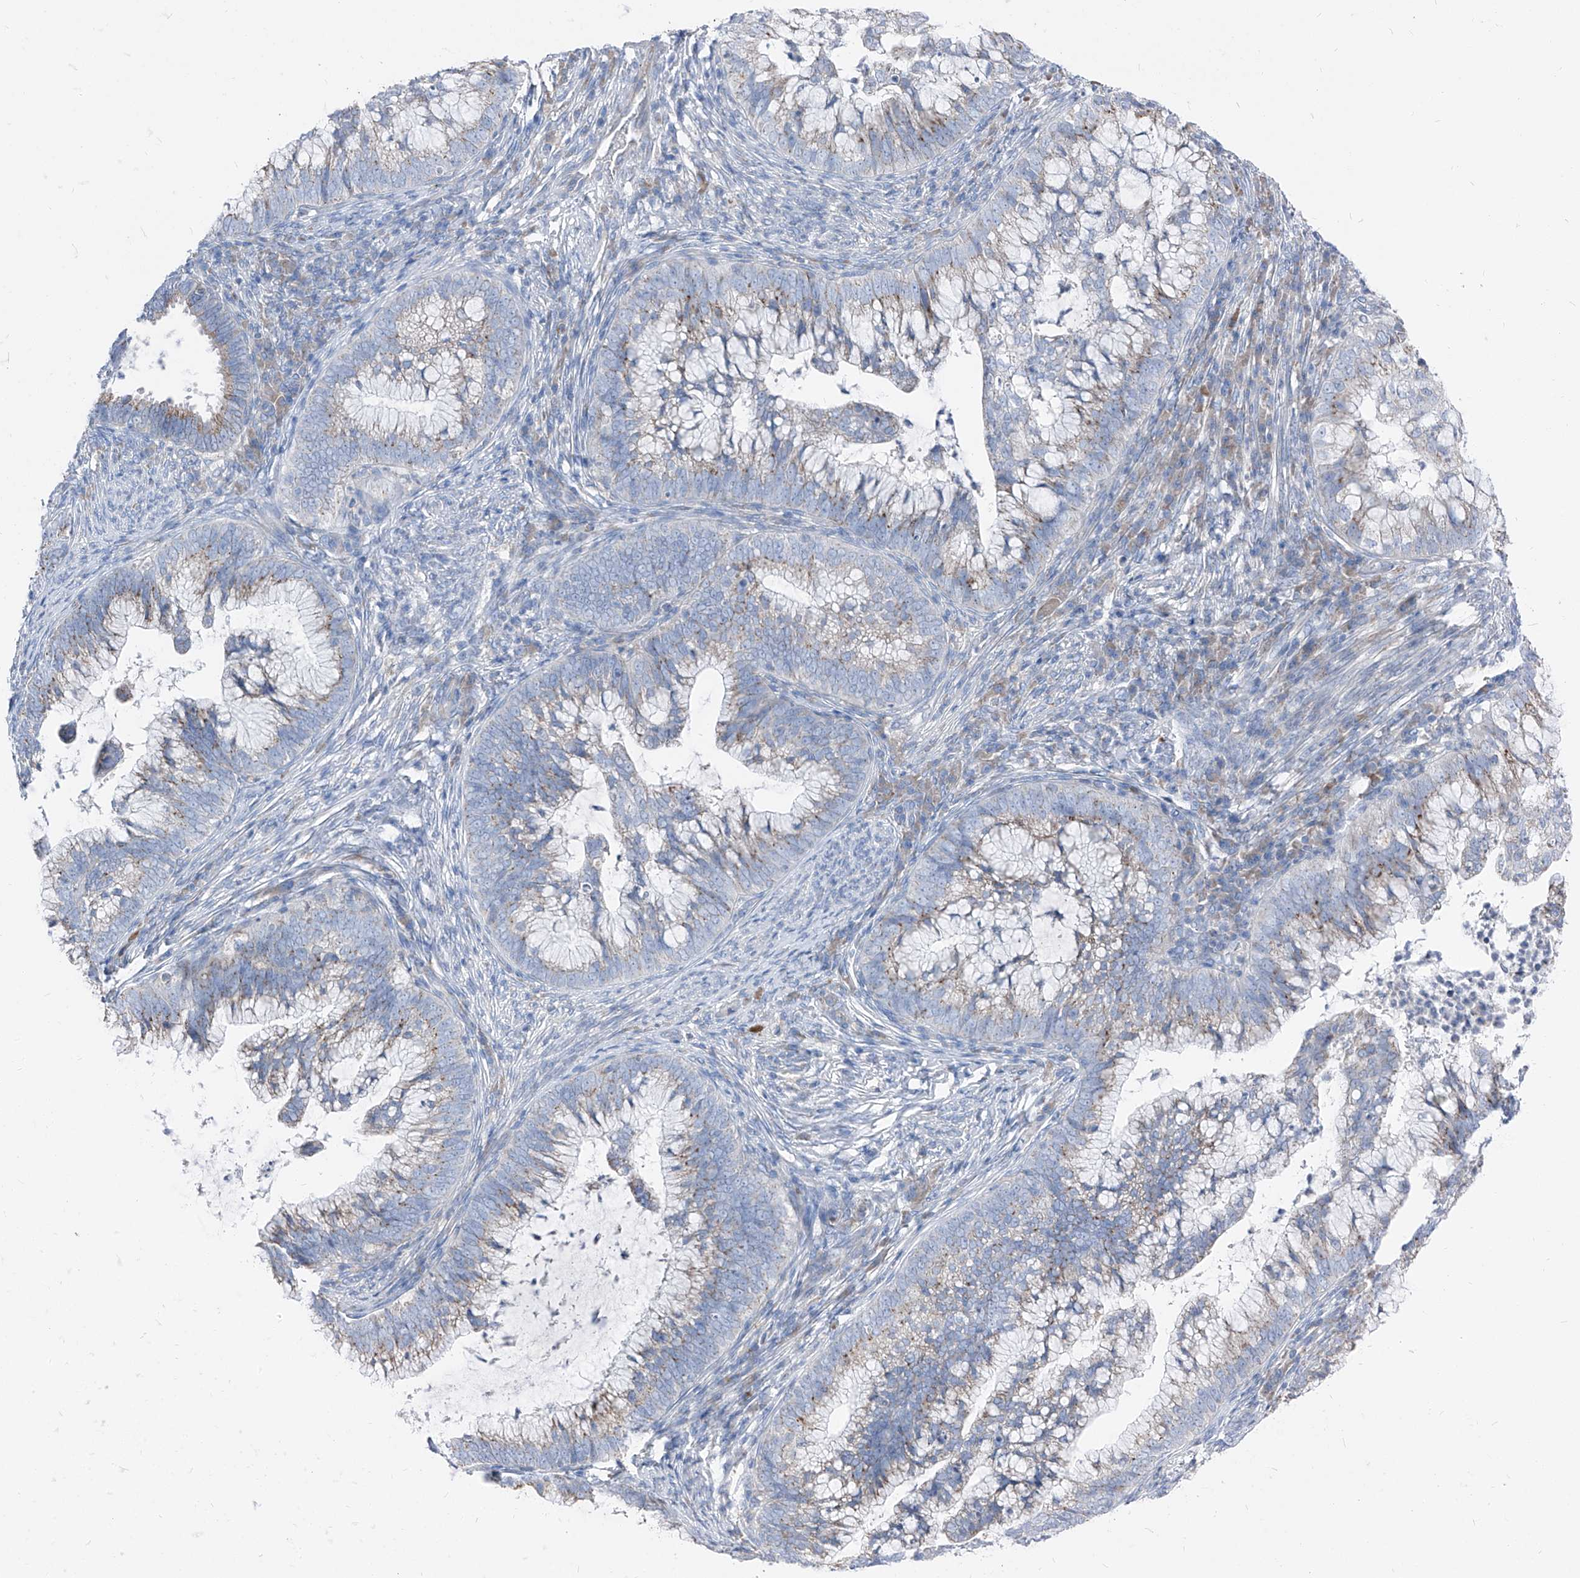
{"staining": {"intensity": "weak", "quantity": "25%-75%", "location": "cytoplasmic/membranous"}, "tissue": "cervical cancer", "cell_type": "Tumor cells", "image_type": "cancer", "snomed": [{"axis": "morphology", "description": "Adenocarcinoma, NOS"}, {"axis": "topography", "description": "Cervix"}], "caption": "A low amount of weak cytoplasmic/membranous positivity is seen in about 25%-75% of tumor cells in cervical cancer (adenocarcinoma) tissue.", "gene": "AGPS", "patient": {"sex": "female", "age": 36}}